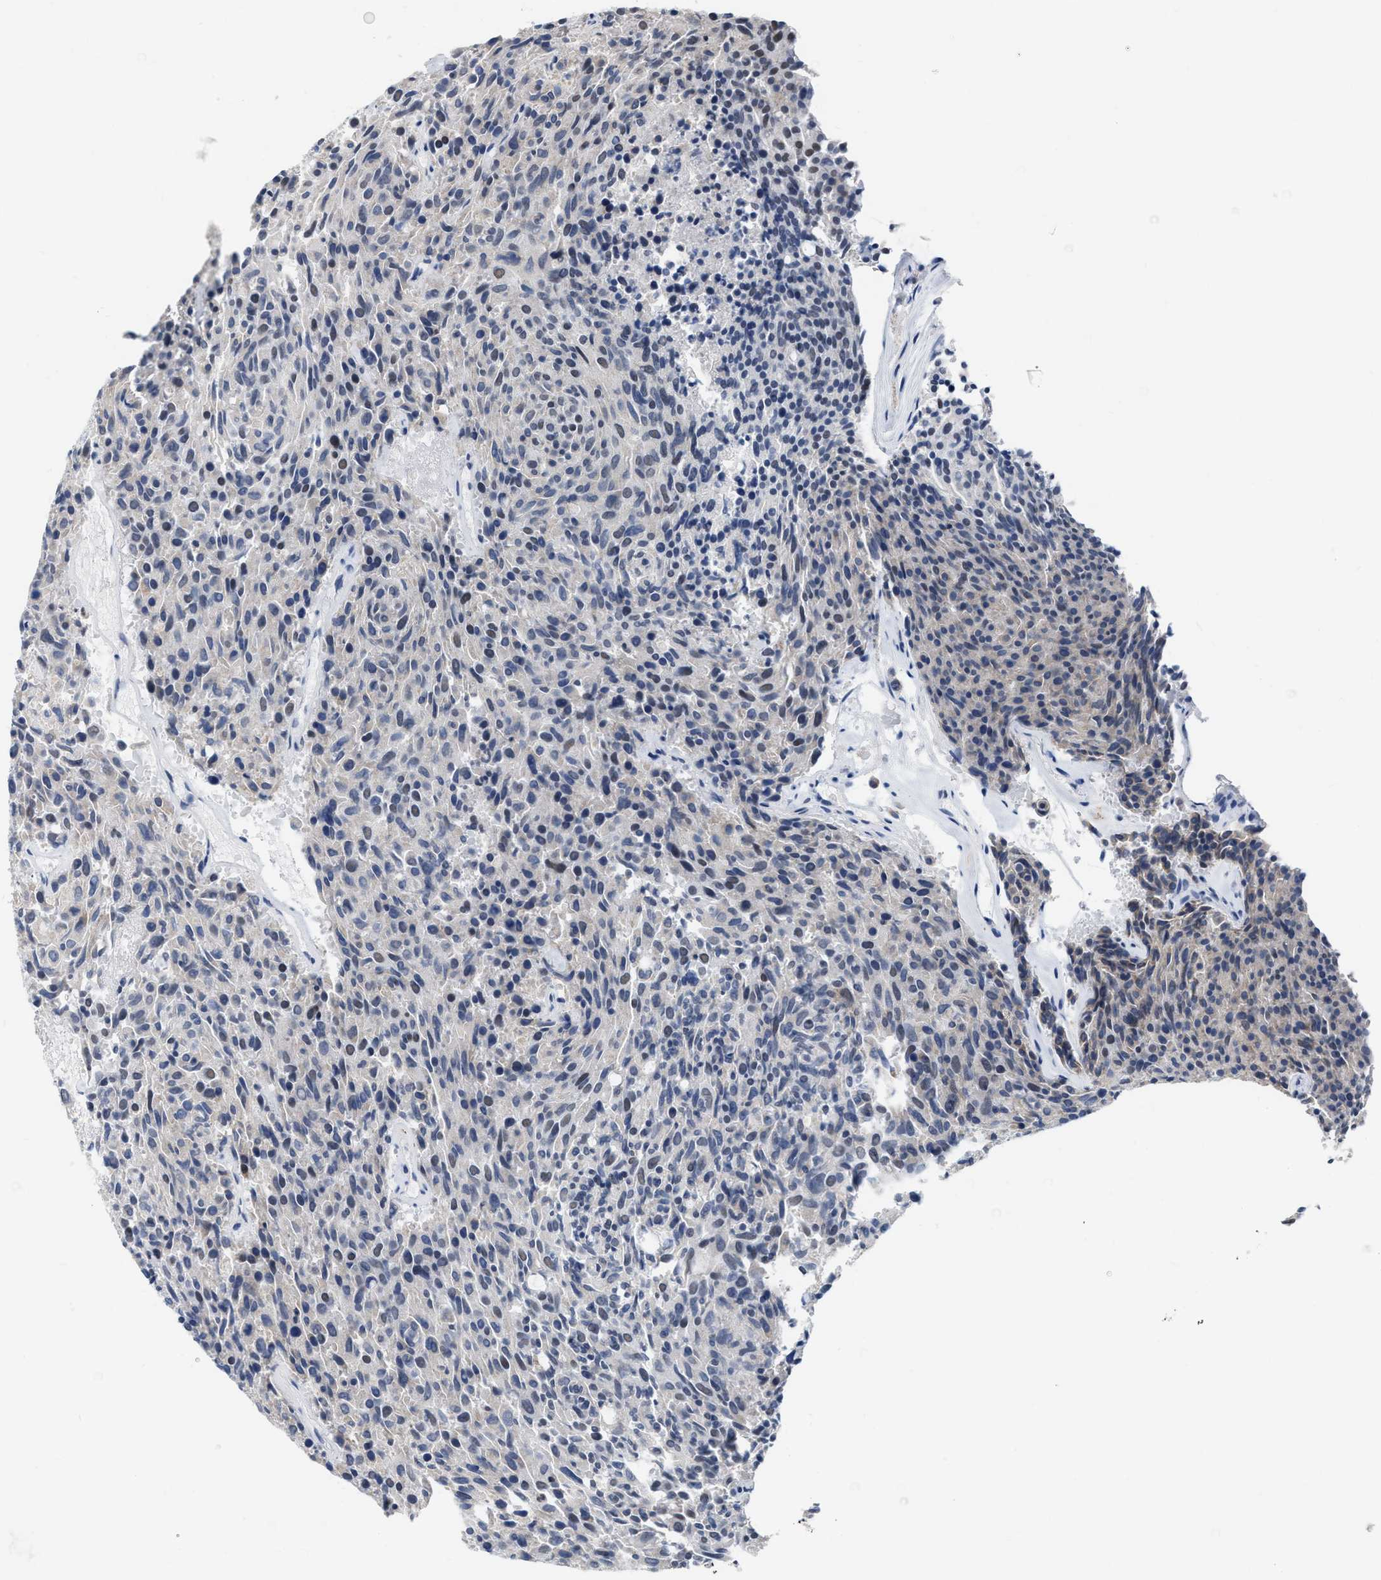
{"staining": {"intensity": "weak", "quantity": "<25%", "location": "nuclear"}, "tissue": "carcinoid", "cell_type": "Tumor cells", "image_type": "cancer", "snomed": [{"axis": "morphology", "description": "Carcinoid, malignant, NOS"}, {"axis": "topography", "description": "Pancreas"}], "caption": "Carcinoid (malignant) stained for a protein using immunohistochemistry exhibits no expression tumor cells.", "gene": "XIRP1", "patient": {"sex": "female", "age": 54}}